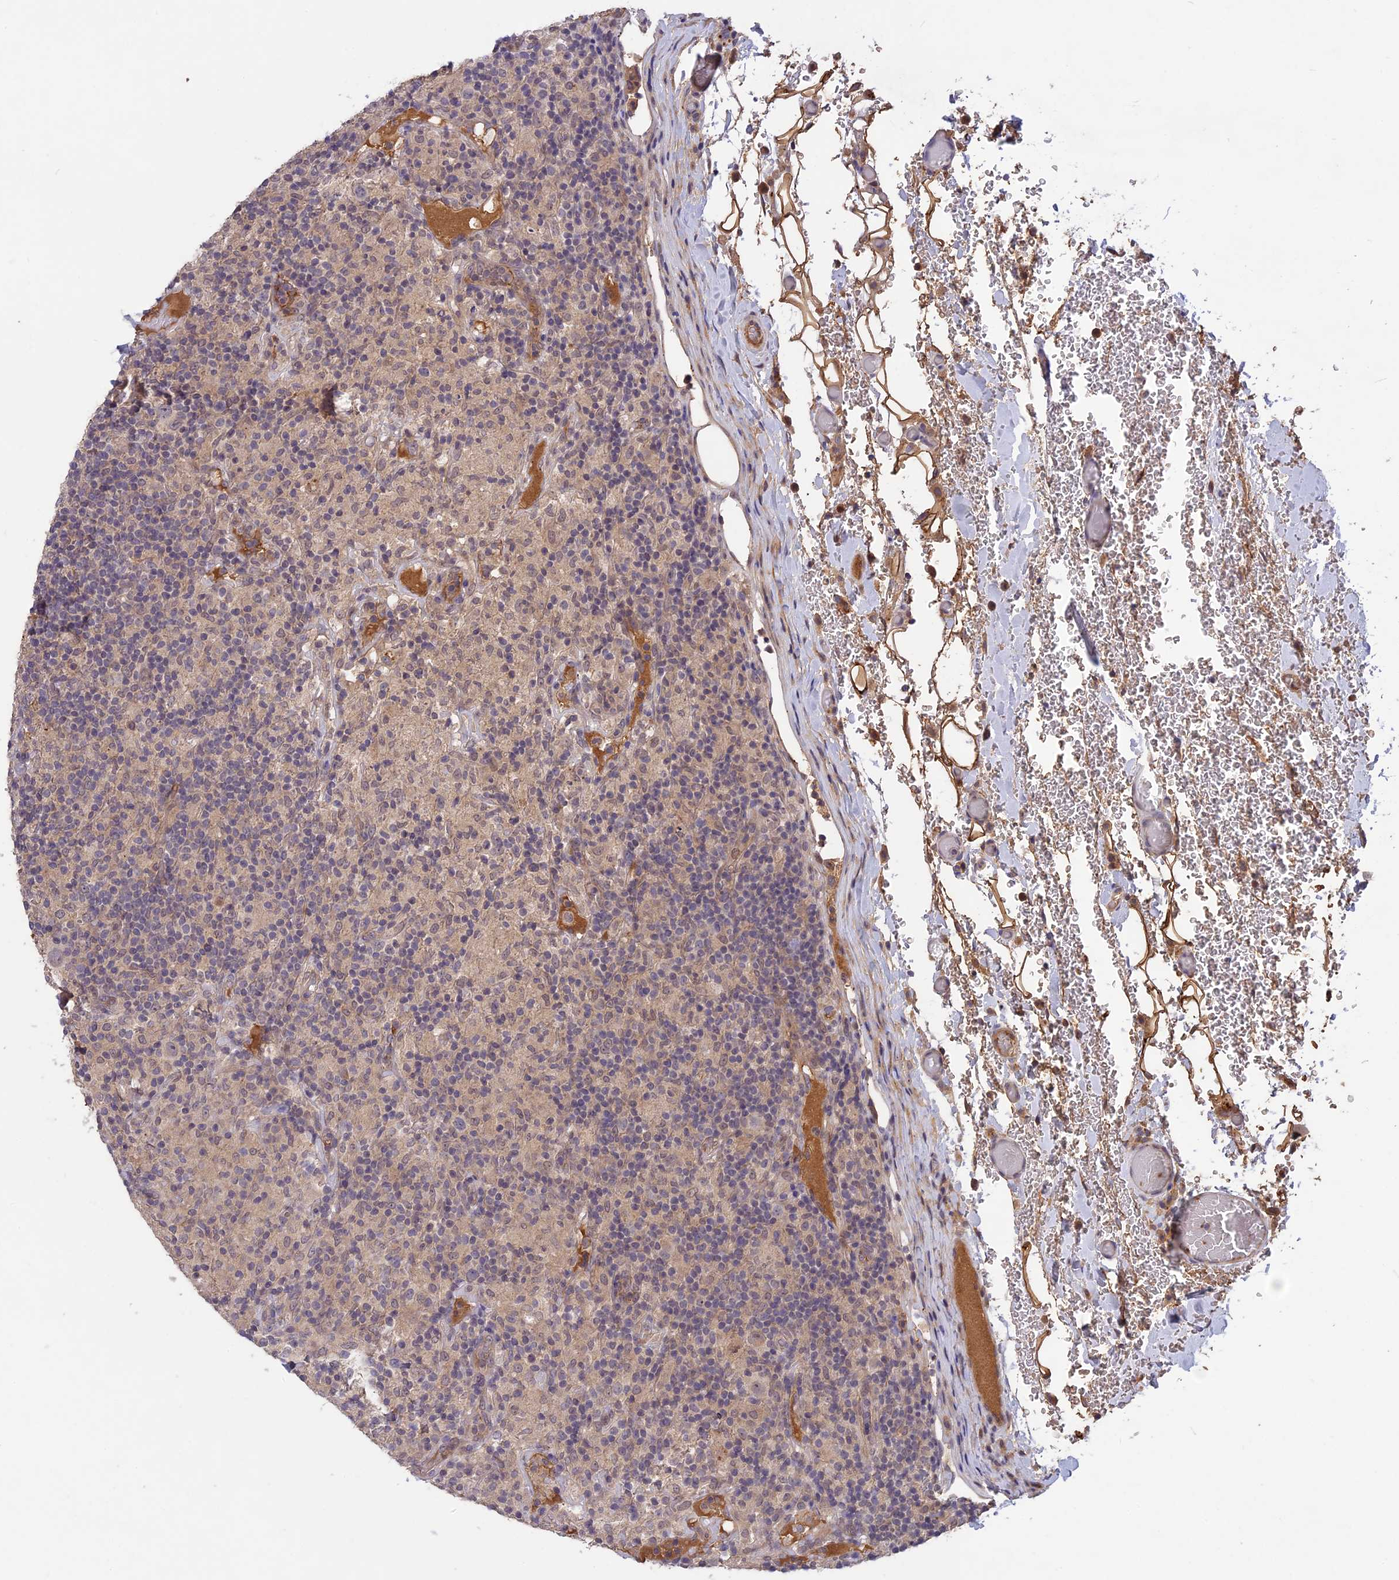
{"staining": {"intensity": "negative", "quantity": "none", "location": "none"}, "tissue": "lymphoma", "cell_type": "Tumor cells", "image_type": "cancer", "snomed": [{"axis": "morphology", "description": "Hodgkin's disease, NOS"}, {"axis": "topography", "description": "Lymph node"}], "caption": "Image shows no protein expression in tumor cells of lymphoma tissue.", "gene": "ADO", "patient": {"sex": "male", "age": 70}}